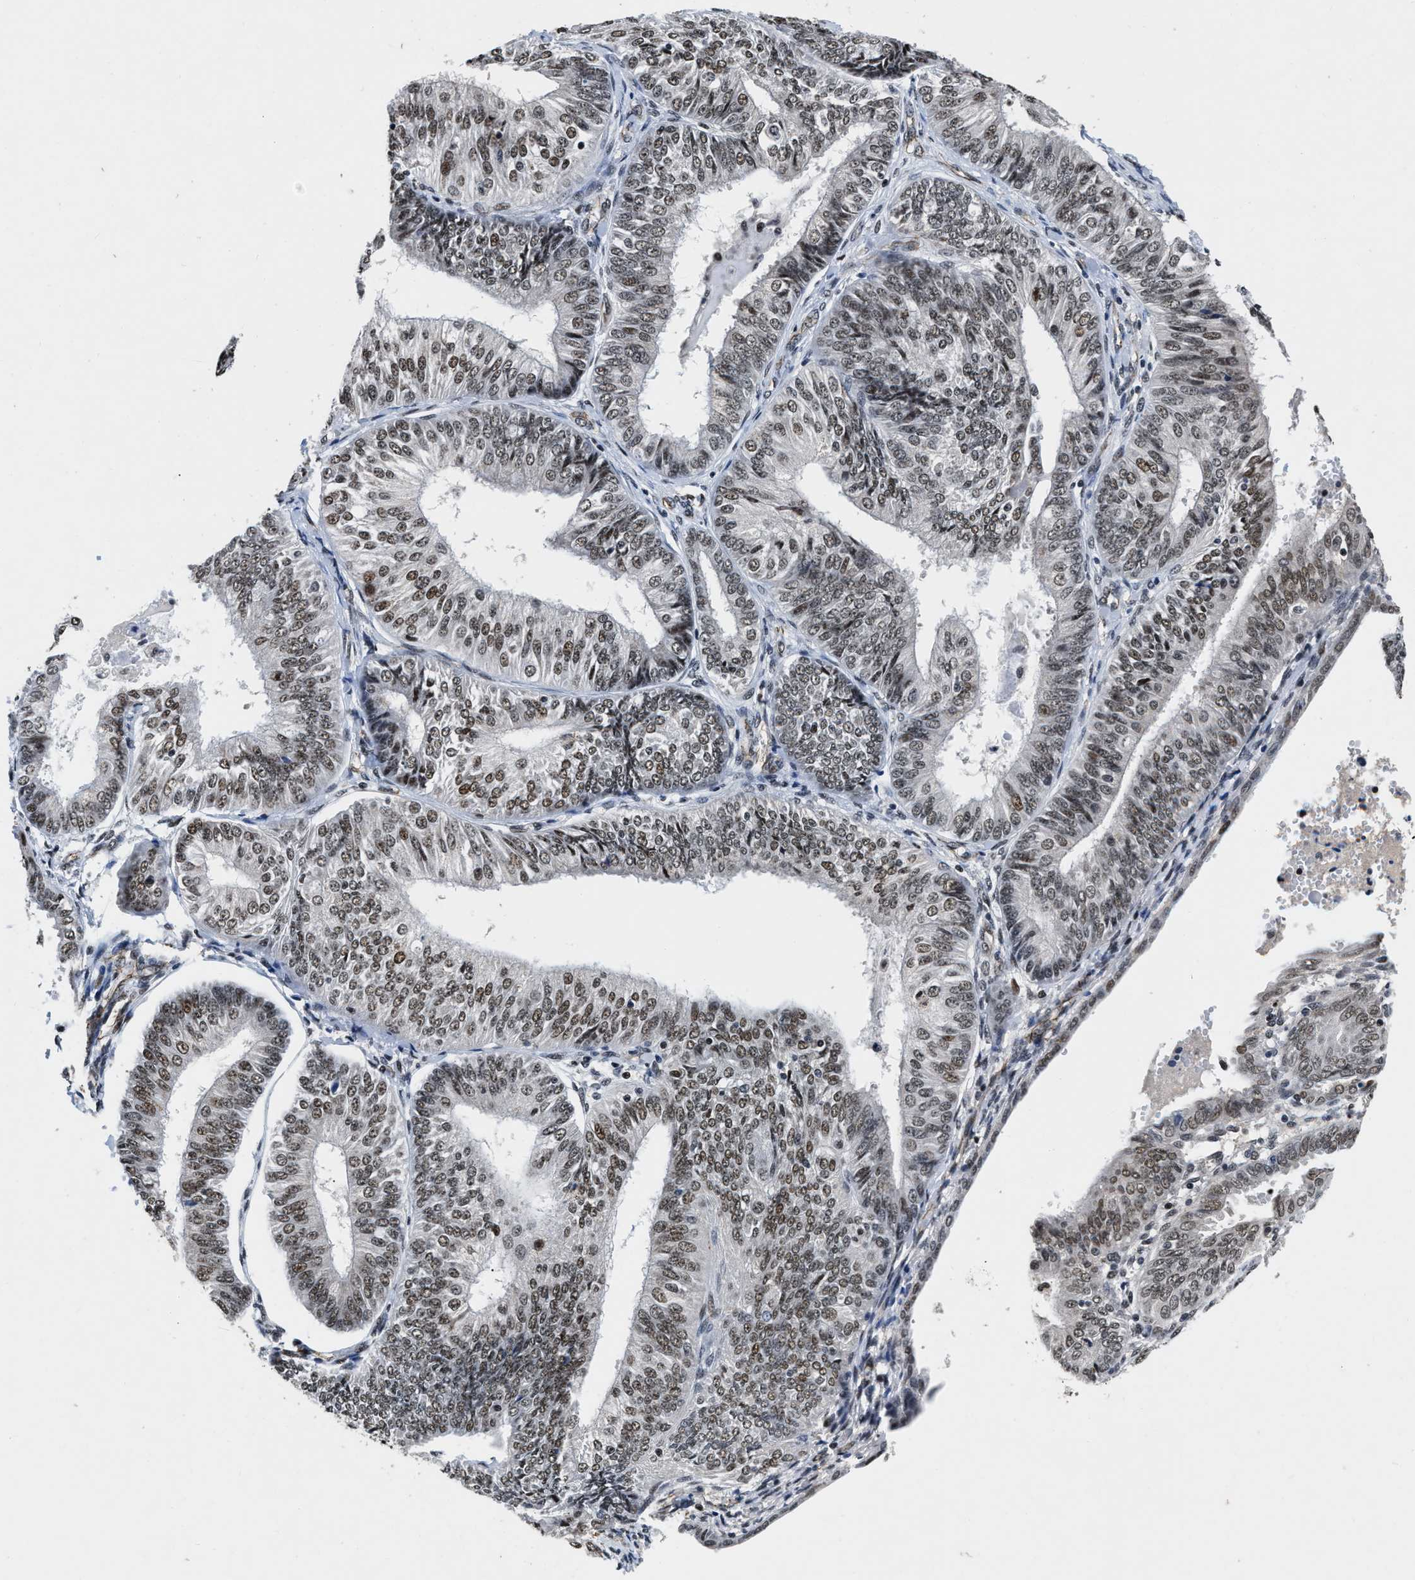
{"staining": {"intensity": "moderate", "quantity": ">75%", "location": "nuclear"}, "tissue": "endometrial cancer", "cell_type": "Tumor cells", "image_type": "cancer", "snomed": [{"axis": "morphology", "description": "Adenocarcinoma, NOS"}, {"axis": "topography", "description": "Endometrium"}], "caption": "IHC micrograph of neoplastic tissue: endometrial cancer (adenocarcinoma) stained using IHC displays medium levels of moderate protein expression localized specifically in the nuclear of tumor cells, appearing as a nuclear brown color.", "gene": "CCNE1", "patient": {"sex": "female", "age": 58}}